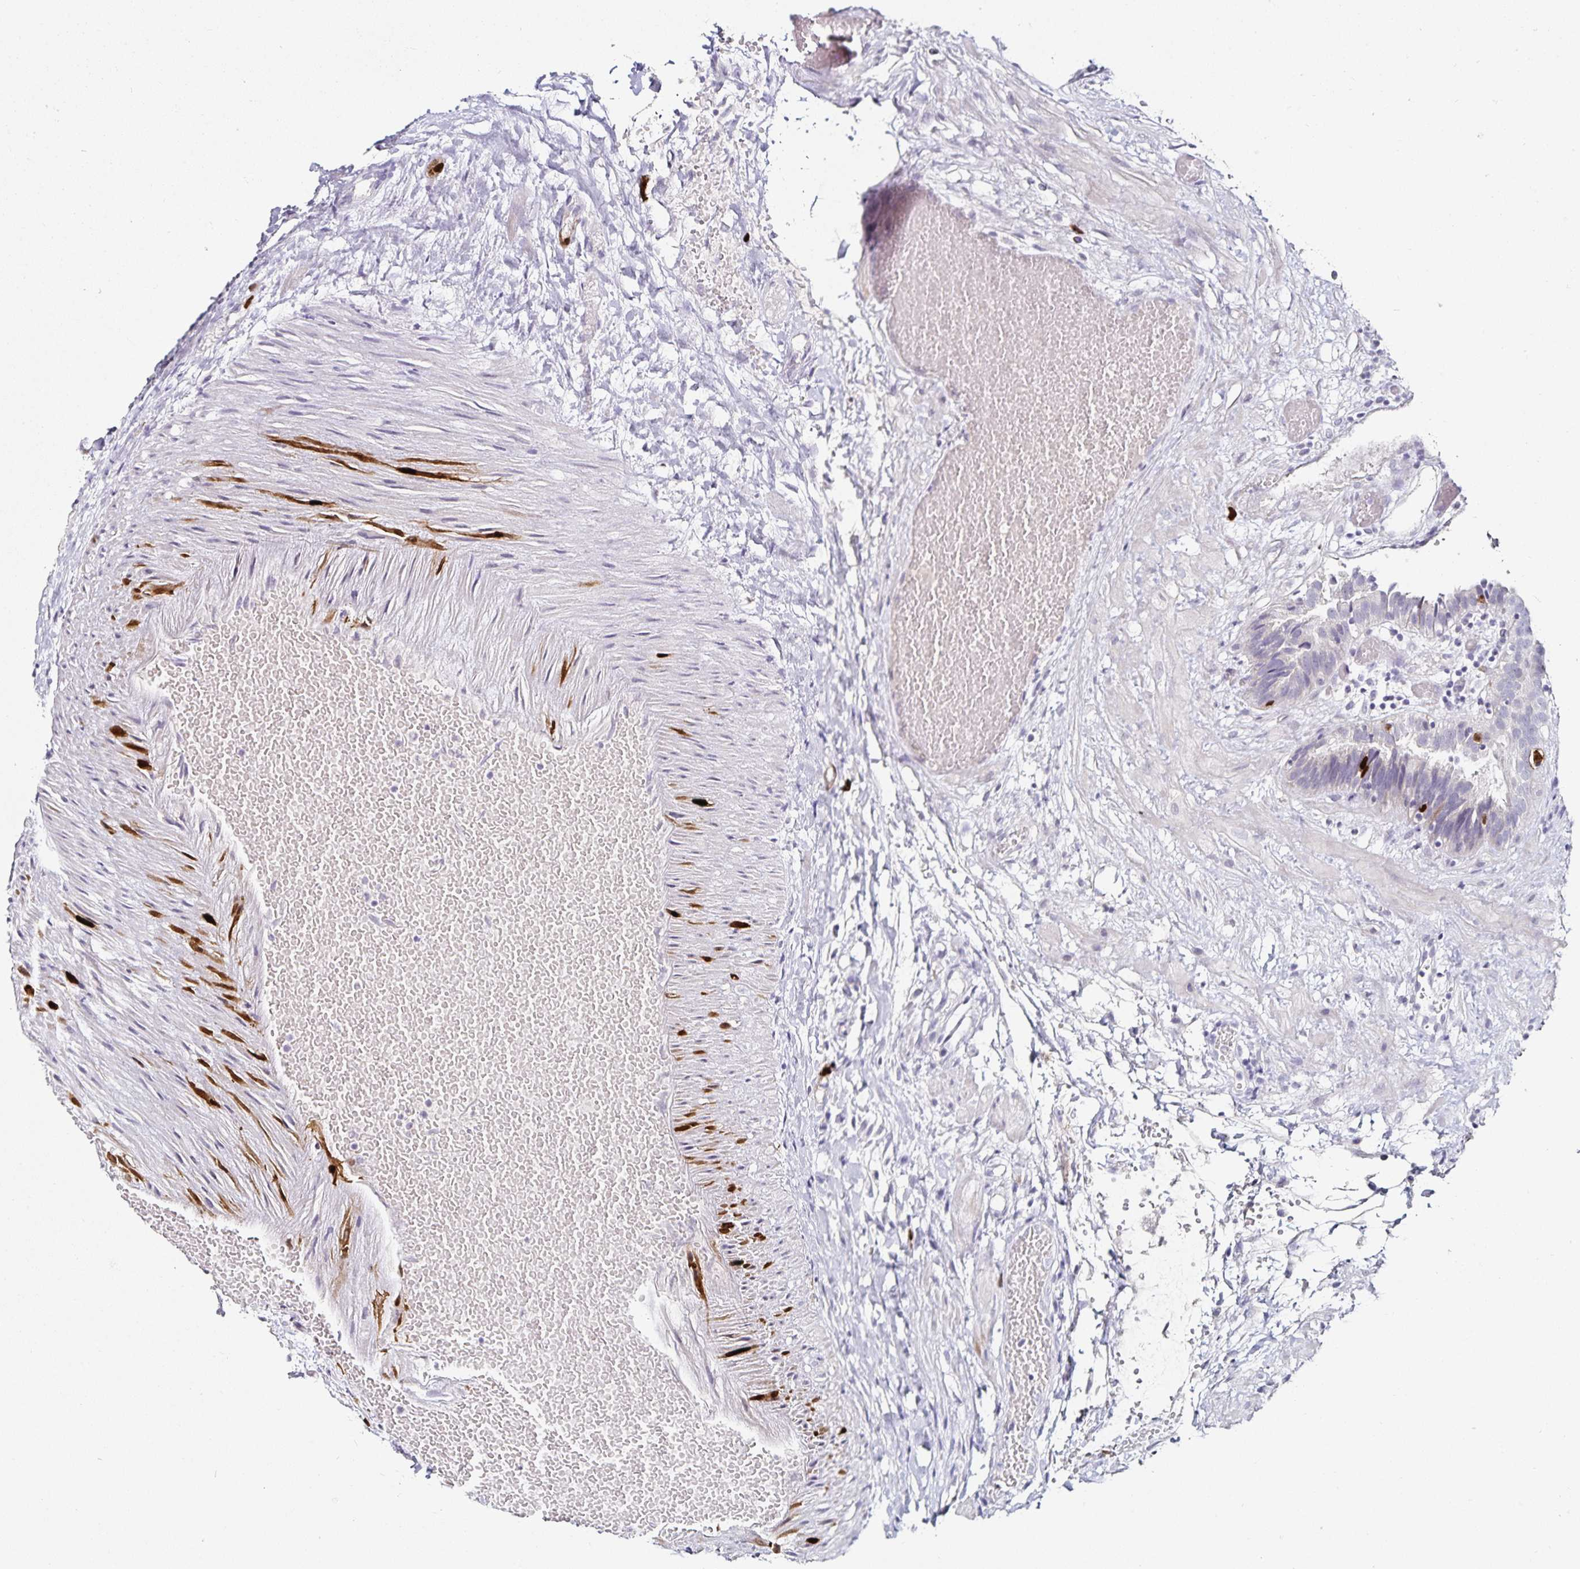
{"staining": {"intensity": "strong", "quantity": "<25%", "location": "nuclear"}, "tissue": "fallopian tube", "cell_type": "Glandular cells", "image_type": "normal", "snomed": [{"axis": "morphology", "description": "Normal tissue, NOS"}, {"axis": "topography", "description": "Fallopian tube"}], "caption": "The photomicrograph demonstrates immunohistochemical staining of unremarkable fallopian tube. There is strong nuclear expression is identified in approximately <25% of glandular cells.", "gene": "ANLN", "patient": {"sex": "female", "age": 37}}